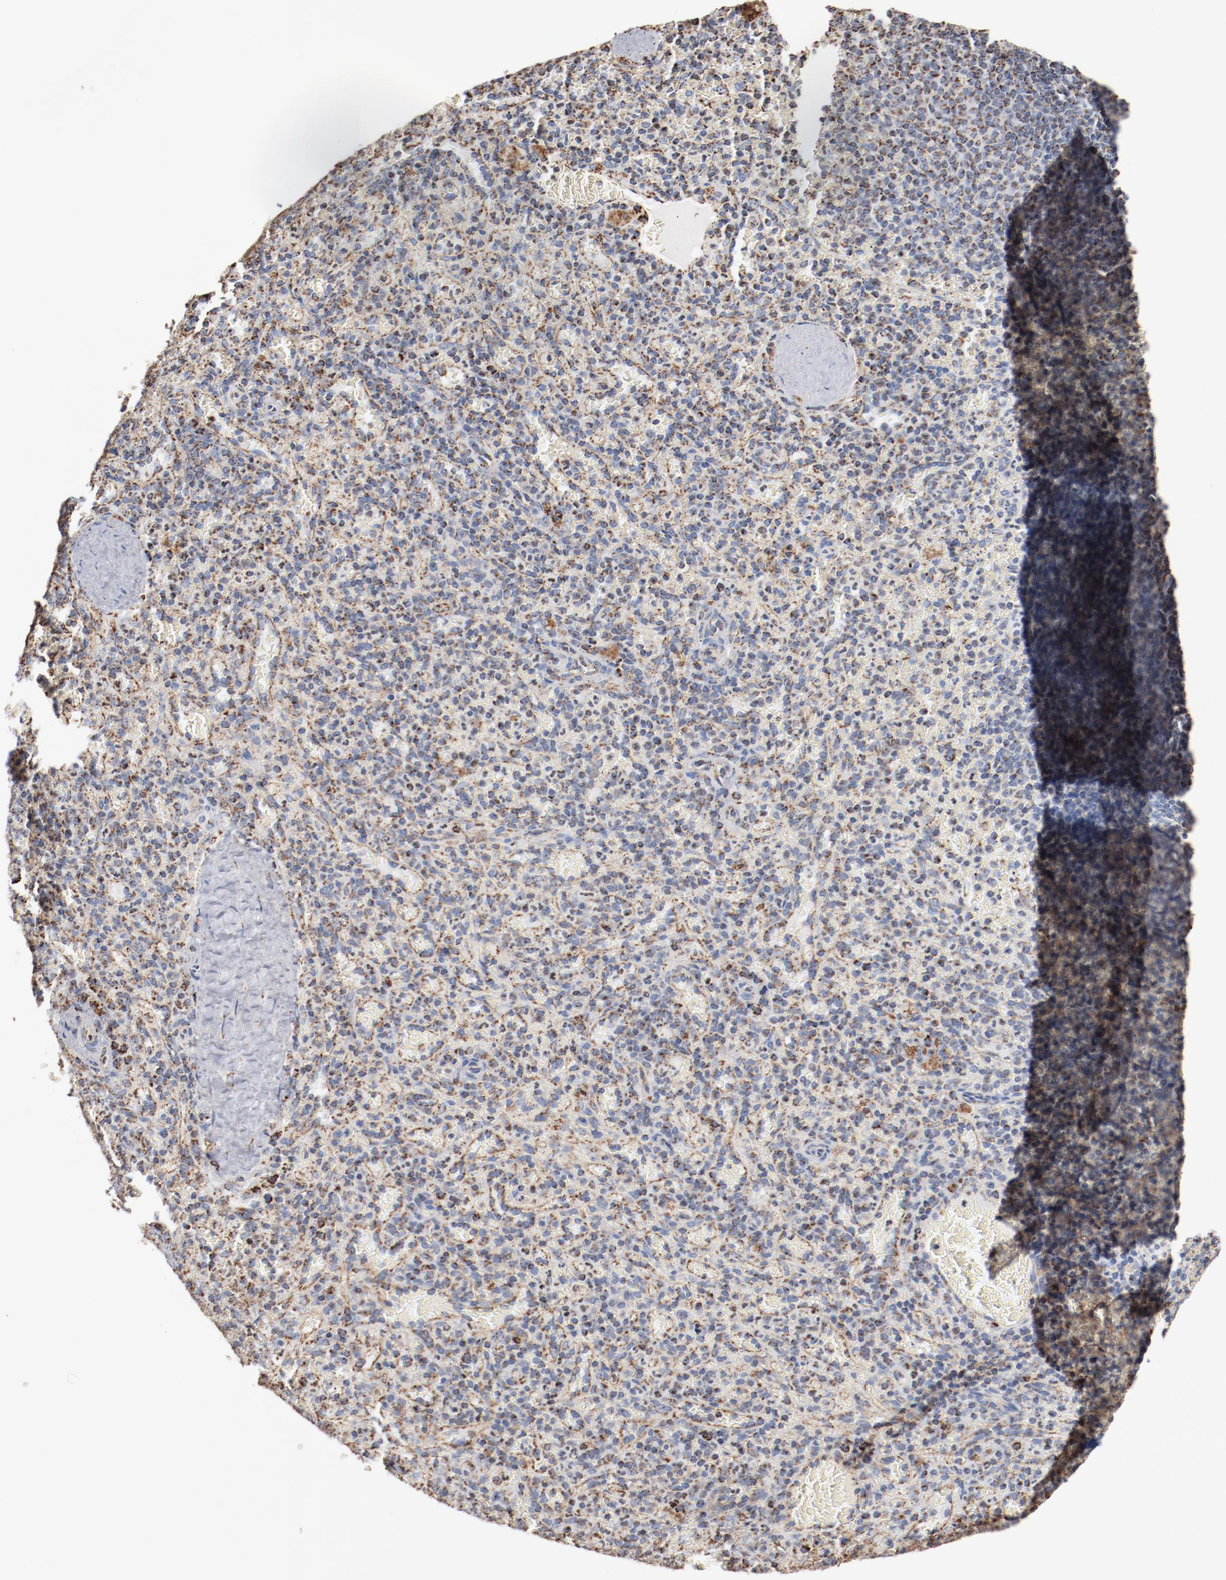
{"staining": {"intensity": "moderate", "quantity": "25%-75%", "location": "cytoplasmic/membranous"}, "tissue": "spleen", "cell_type": "Cells in red pulp", "image_type": "normal", "snomed": [{"axis": "morphology", "description": "Normal tissue, NOS"}, {"axis": "topography", "description": "Spleen"}], "caption": "Immunohistochemistry (DAB (3,3'-diaminobenzidine)) staining of unremarkable spleen demonstrates moderate cytoplasmic/membranous protein staining in approximately 25%-75% of cells in red pulp. The staining is performed using DAB (3,3'-diaminobenzidine) brown chromogen to label protein expression. The nuclei are counter-stained blue using hematoxylin.", "gene": "NDUFS4", "patient": {"sex": "female", "age": 50}}